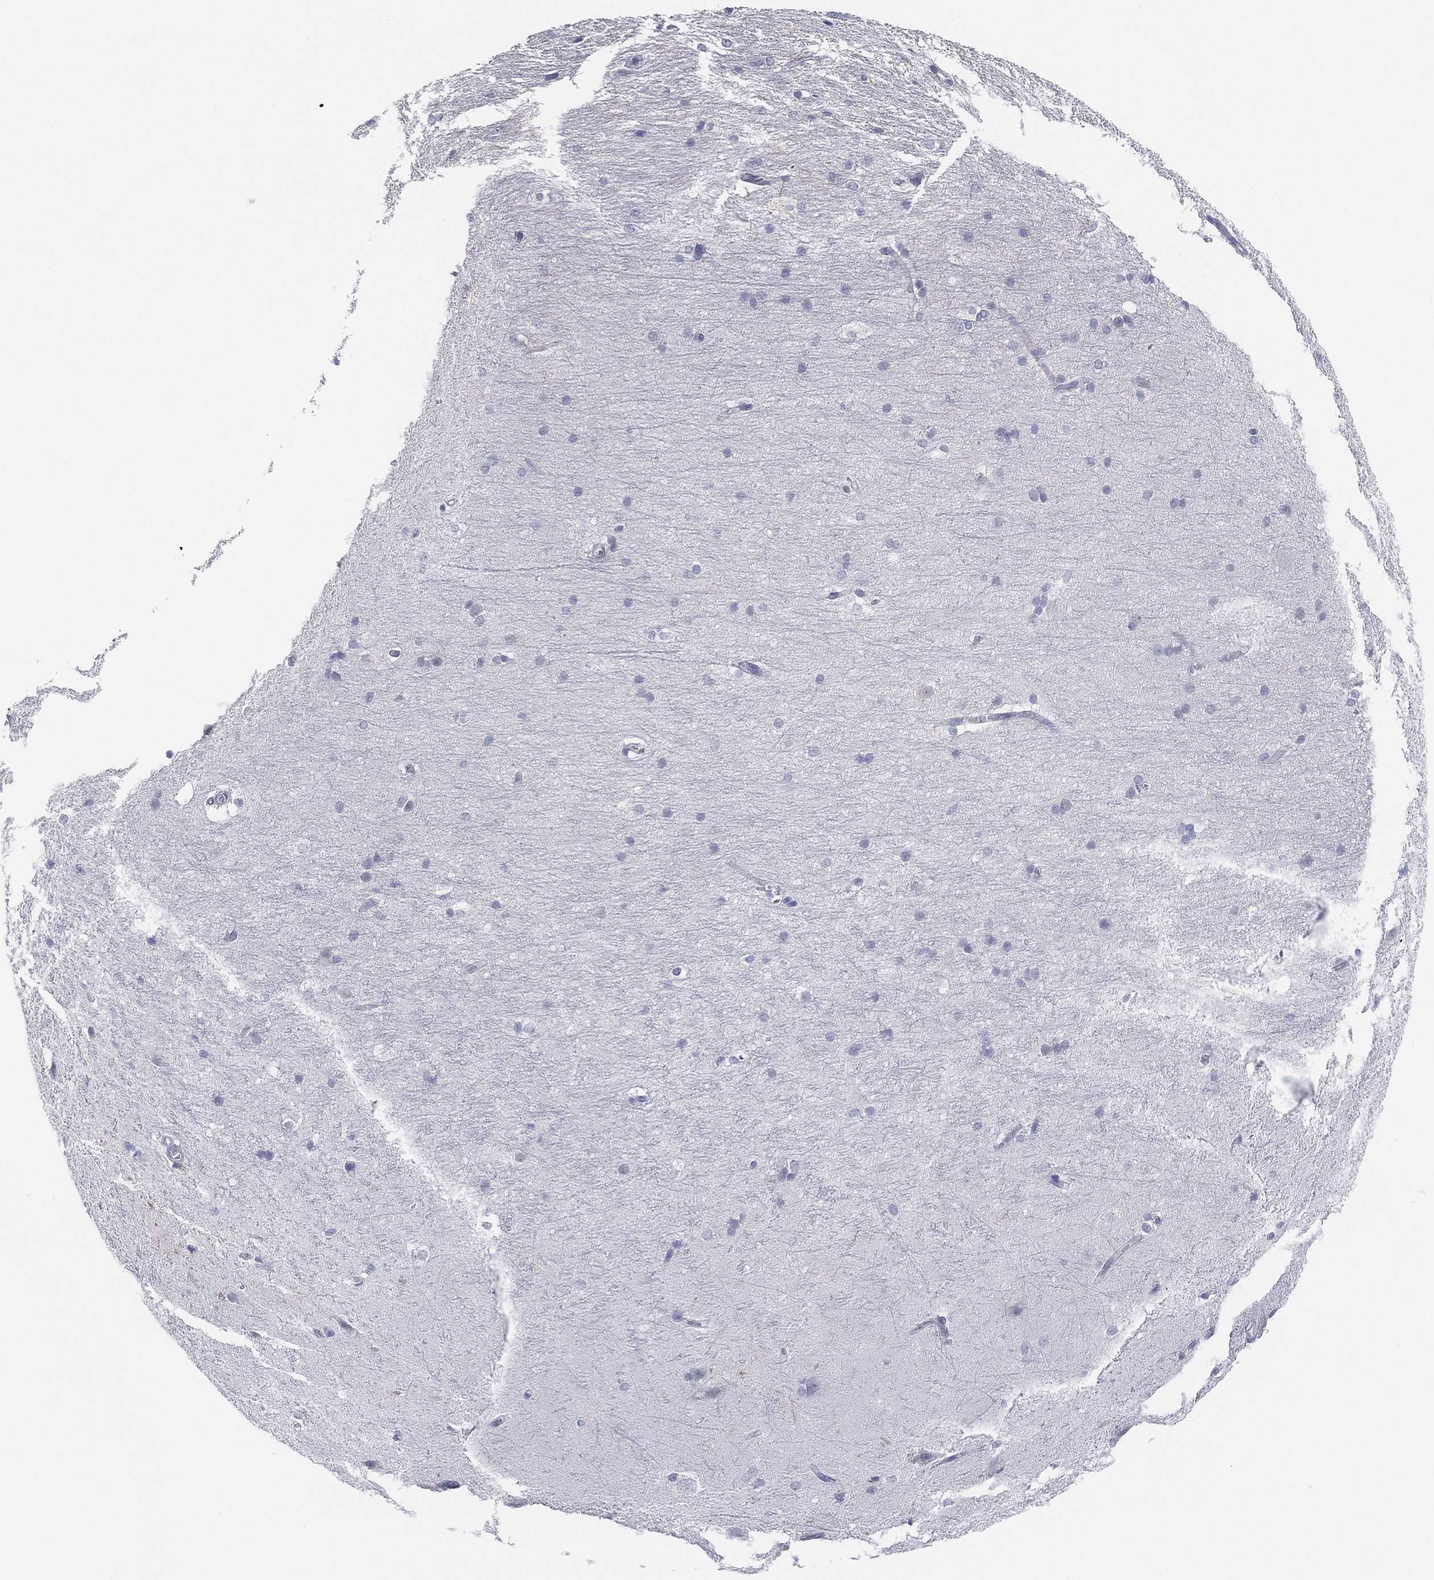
{"staining": {"intensity": "negative", "quantity": "none", "location": "none"}, "tissue": "hippocampus", "cell_type": "Glial cells", "image_type": "normal", "snomed": [{"axis": "morphology", "description": "Normal tissue, NOS"}, {"axis": "topography", "description": "Cerebral cortex"}, {"axis": "topography", "description": "Hippocampus"}], "caption": "Micrograph shows no protein staining in glial cells of unremarkable hippocampus.", "gene": "MLF1", "patient": {"sex": "female", "age": 19}}